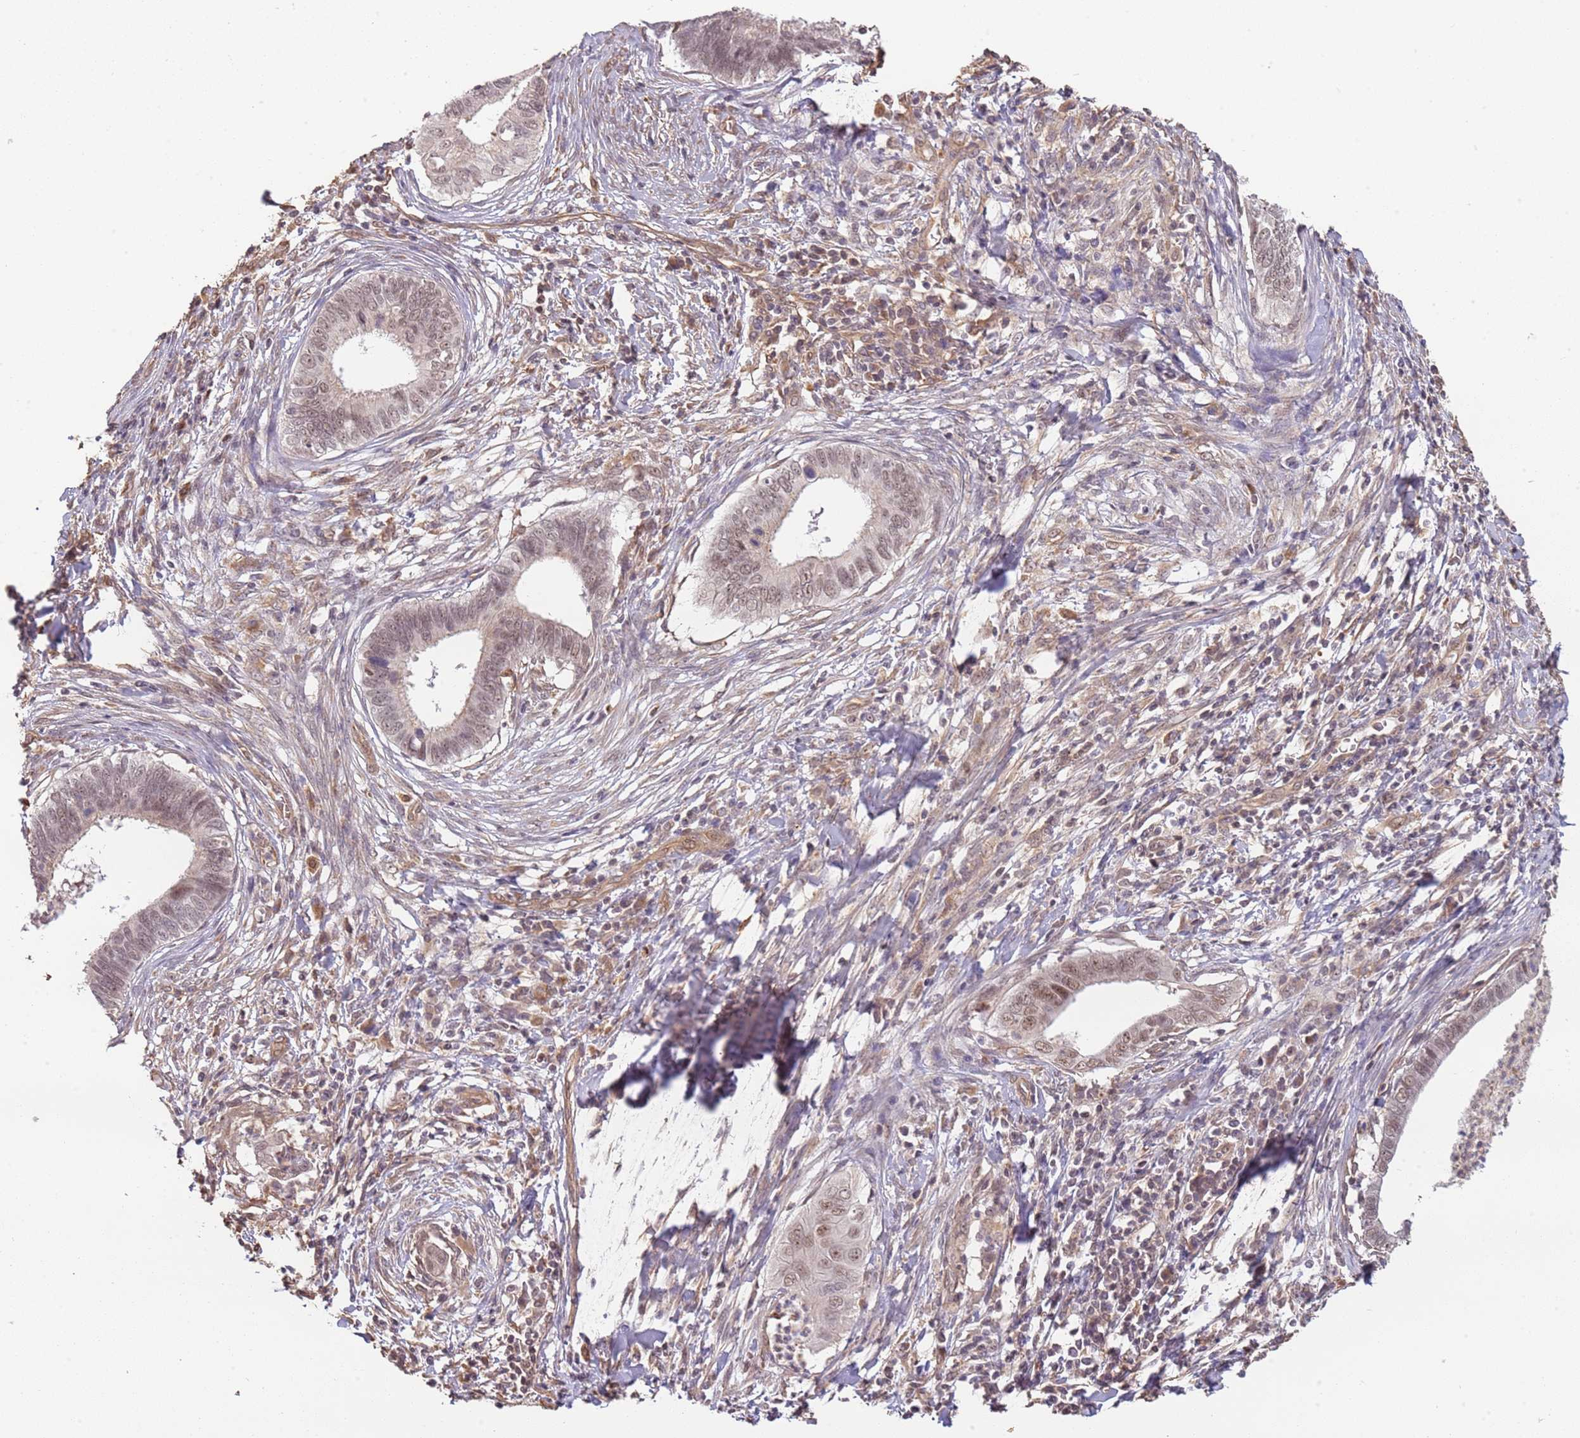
{"staining": {"intensity": "weak", "quantity": "25%-75%", "location": "nuclear"}, "tissue": "cervical cancer", "cell_type": "Tumor cells", "image_type": "cancer", "snomed": [{"axis": "morphology", "description": "Adenocarcinoma, NOS"}, {"axis": "topography", "description": "Cervix"}], "caption": "IHC (DAB) staining of human cervical cancer (adenocarcinoma) displays weak nuclear protein positivity in about 25%-75% of tumor cells. Nuclei are stained in blue.", "gene": "SURF2", "patient": {"sex": "female", "age": 42}}